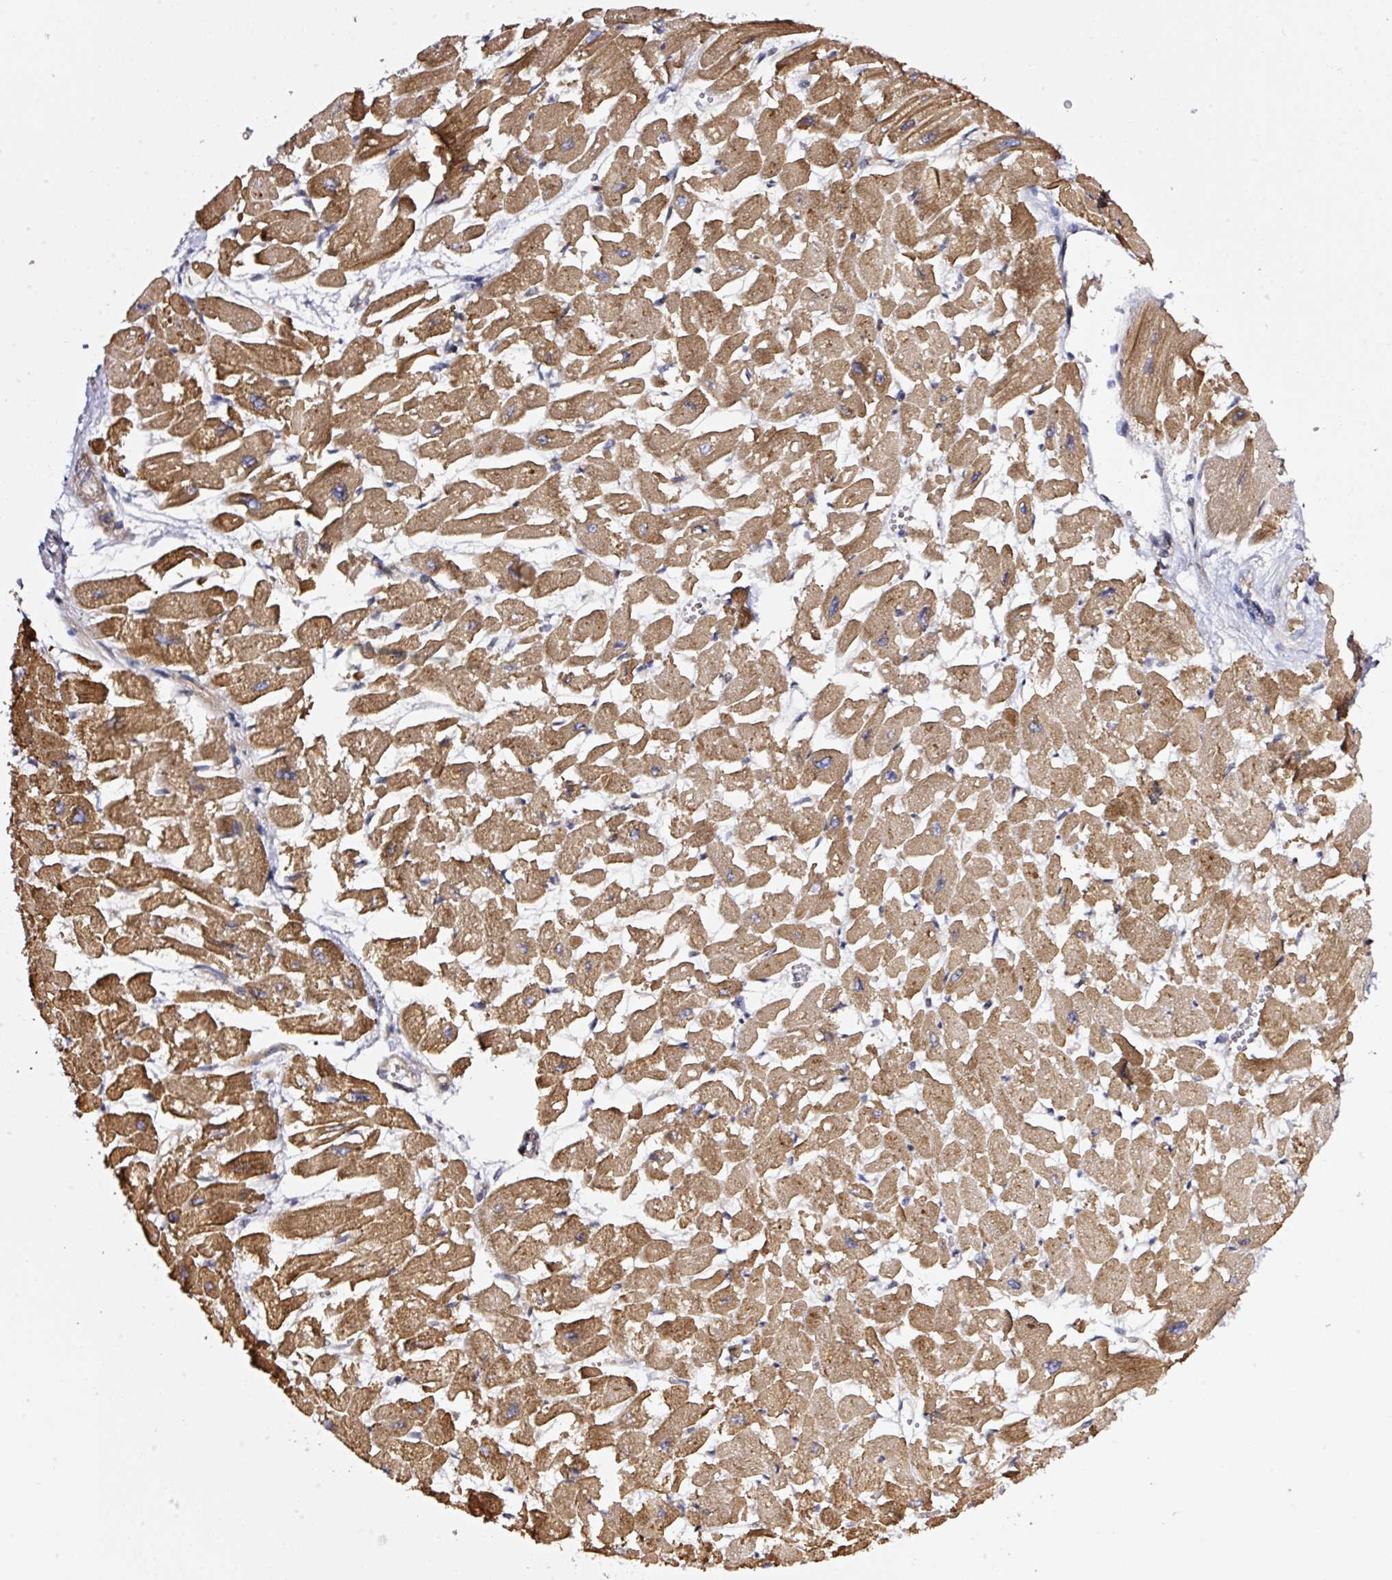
{"staining": {"intensity": "strong", "quantity": ">75%", "location": "cytoplasmic/membranous"}, "tissue": "heart muscle", "cell_type": "Cardiomyocytes", "image_type": "normal", "snomed": [{"axis": "morphology", "description": "Normal tissue, NOS"}, {"axis": "topography", "description": "Heart"}], "caption": "A brown stain highlights strong cytoplasmic/membranous staining of a protein in cardiomyocytes of unremarkable heart muscle.", "gene": "ANKRD20A1", "patient": {"sex": "male", "age": 54}}